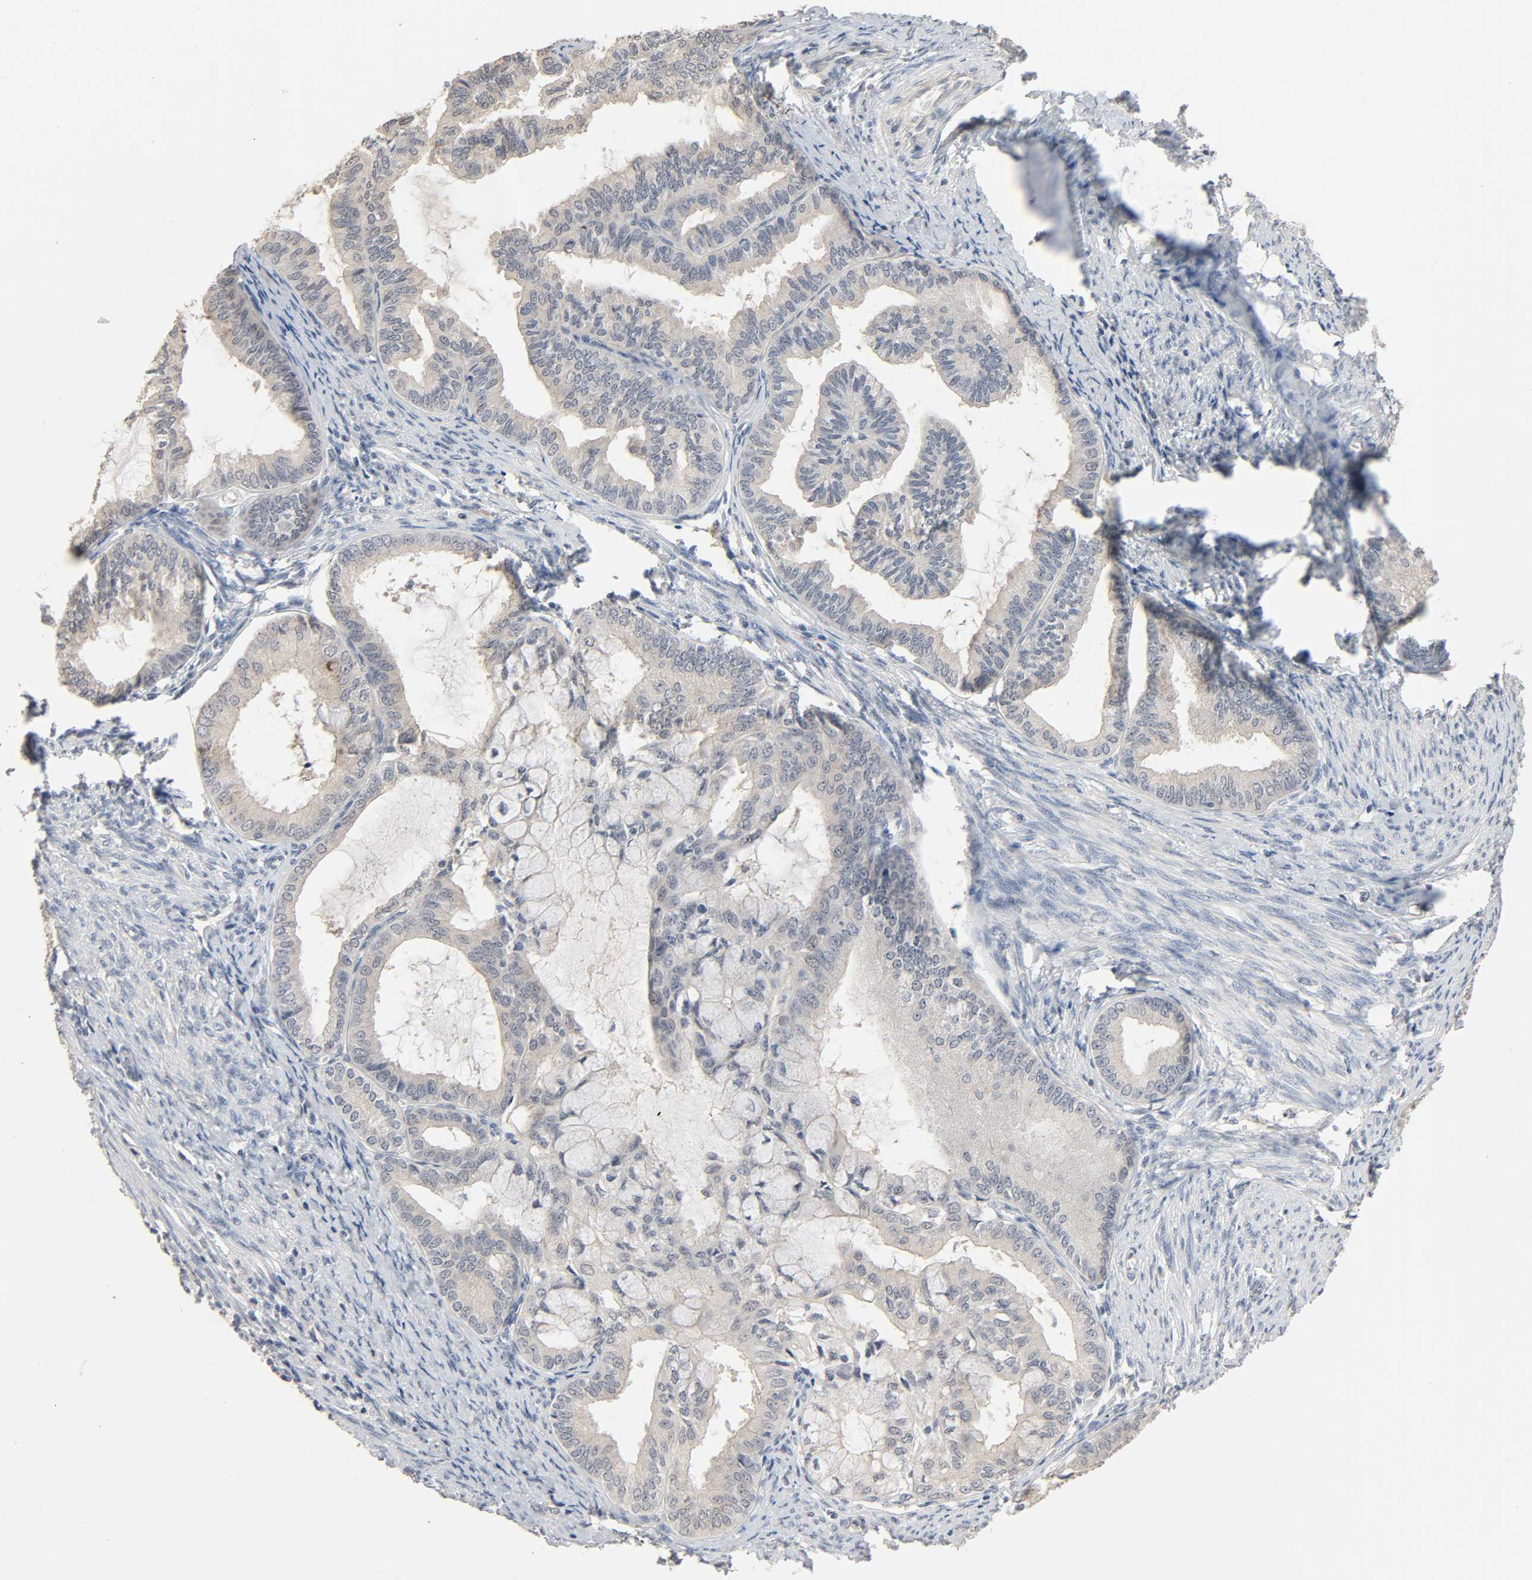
{"staining": {"intensity": "negative", "quantity": "none", "location": "none"}, "tissue": "endometrial cancer", "cell_type": "Tumor cells", "image_type": "cancer", "snomed": [{"axis": "morphology", "description": "Adenocarcinoma, NOS"}, {"axis": "topography", "description": "Endometrium"}], "caption": "Immunohistochemistry image of endometrial cancer stained for a protein (brown), which exhibits no expression in tumor cells.", "gene": "MAGEA8", "patient": {"sex": "female", "age": 86}}